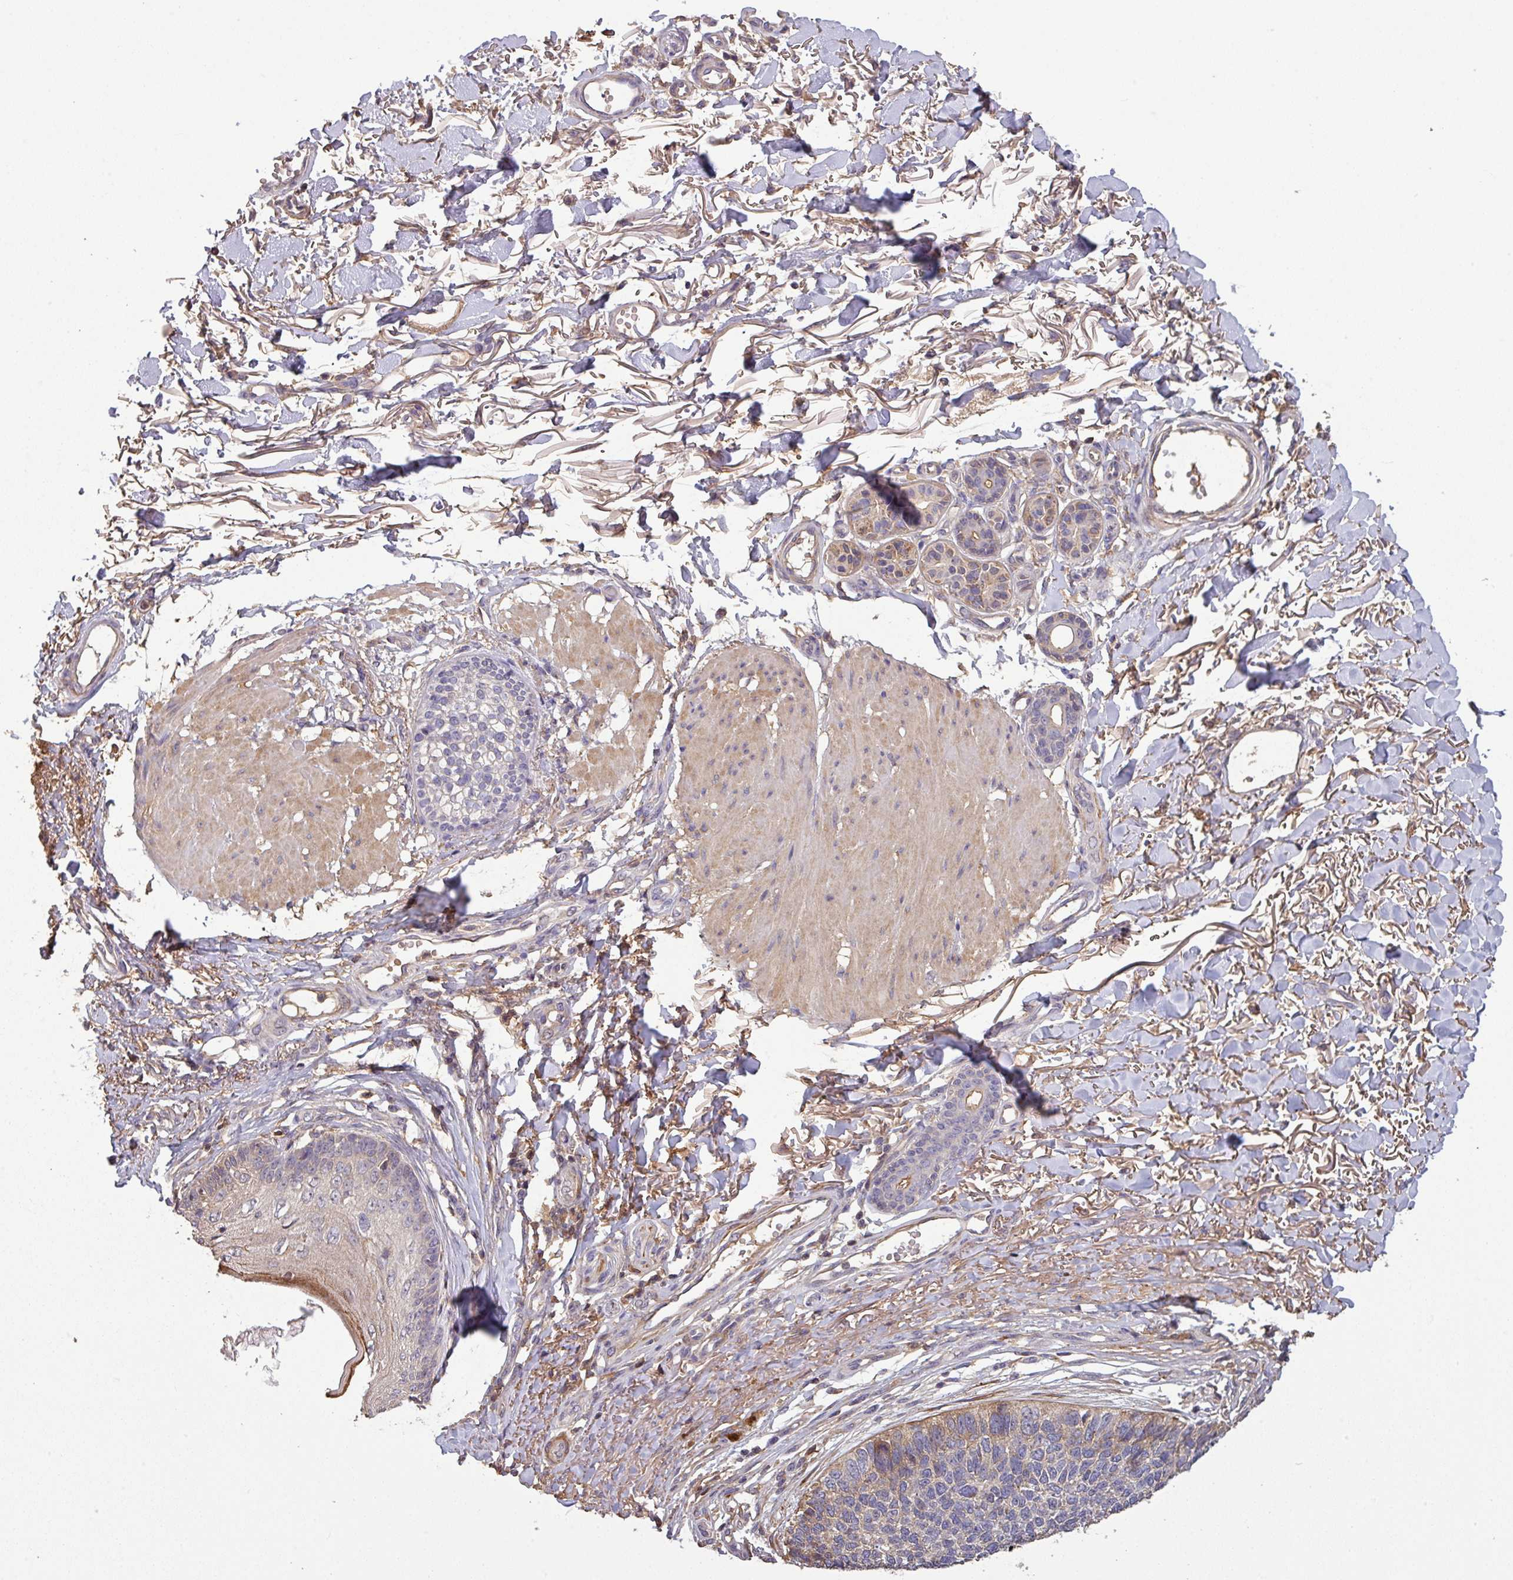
{"staining": {"intensity": "moderate", "quantity": "<25%", "location": "cytoplasmic/membranous"}, "tissue": "skin cancer", "cell_type": "Tumor cells", "image_type": "cancer", "snomed": [{"axis": "morphology", "description": "Basal cell carcinoma"}, {"axis": "topography", "description": "Skin"}], "caption": "Basal cell carcinoma (skin) tissue reveals moderate cytoplasmic/membranous staining in about <25% of tumor cells, visualized by immunohistochemistry. The staining is performed using DAB (3,3'-diaminobenzidine) brown chromogen to label protein expression. The nuclei are counter-stained blue using hematoxylin.", "gene": "ISLR", "patient": {"sex": "female", "age": 84}}